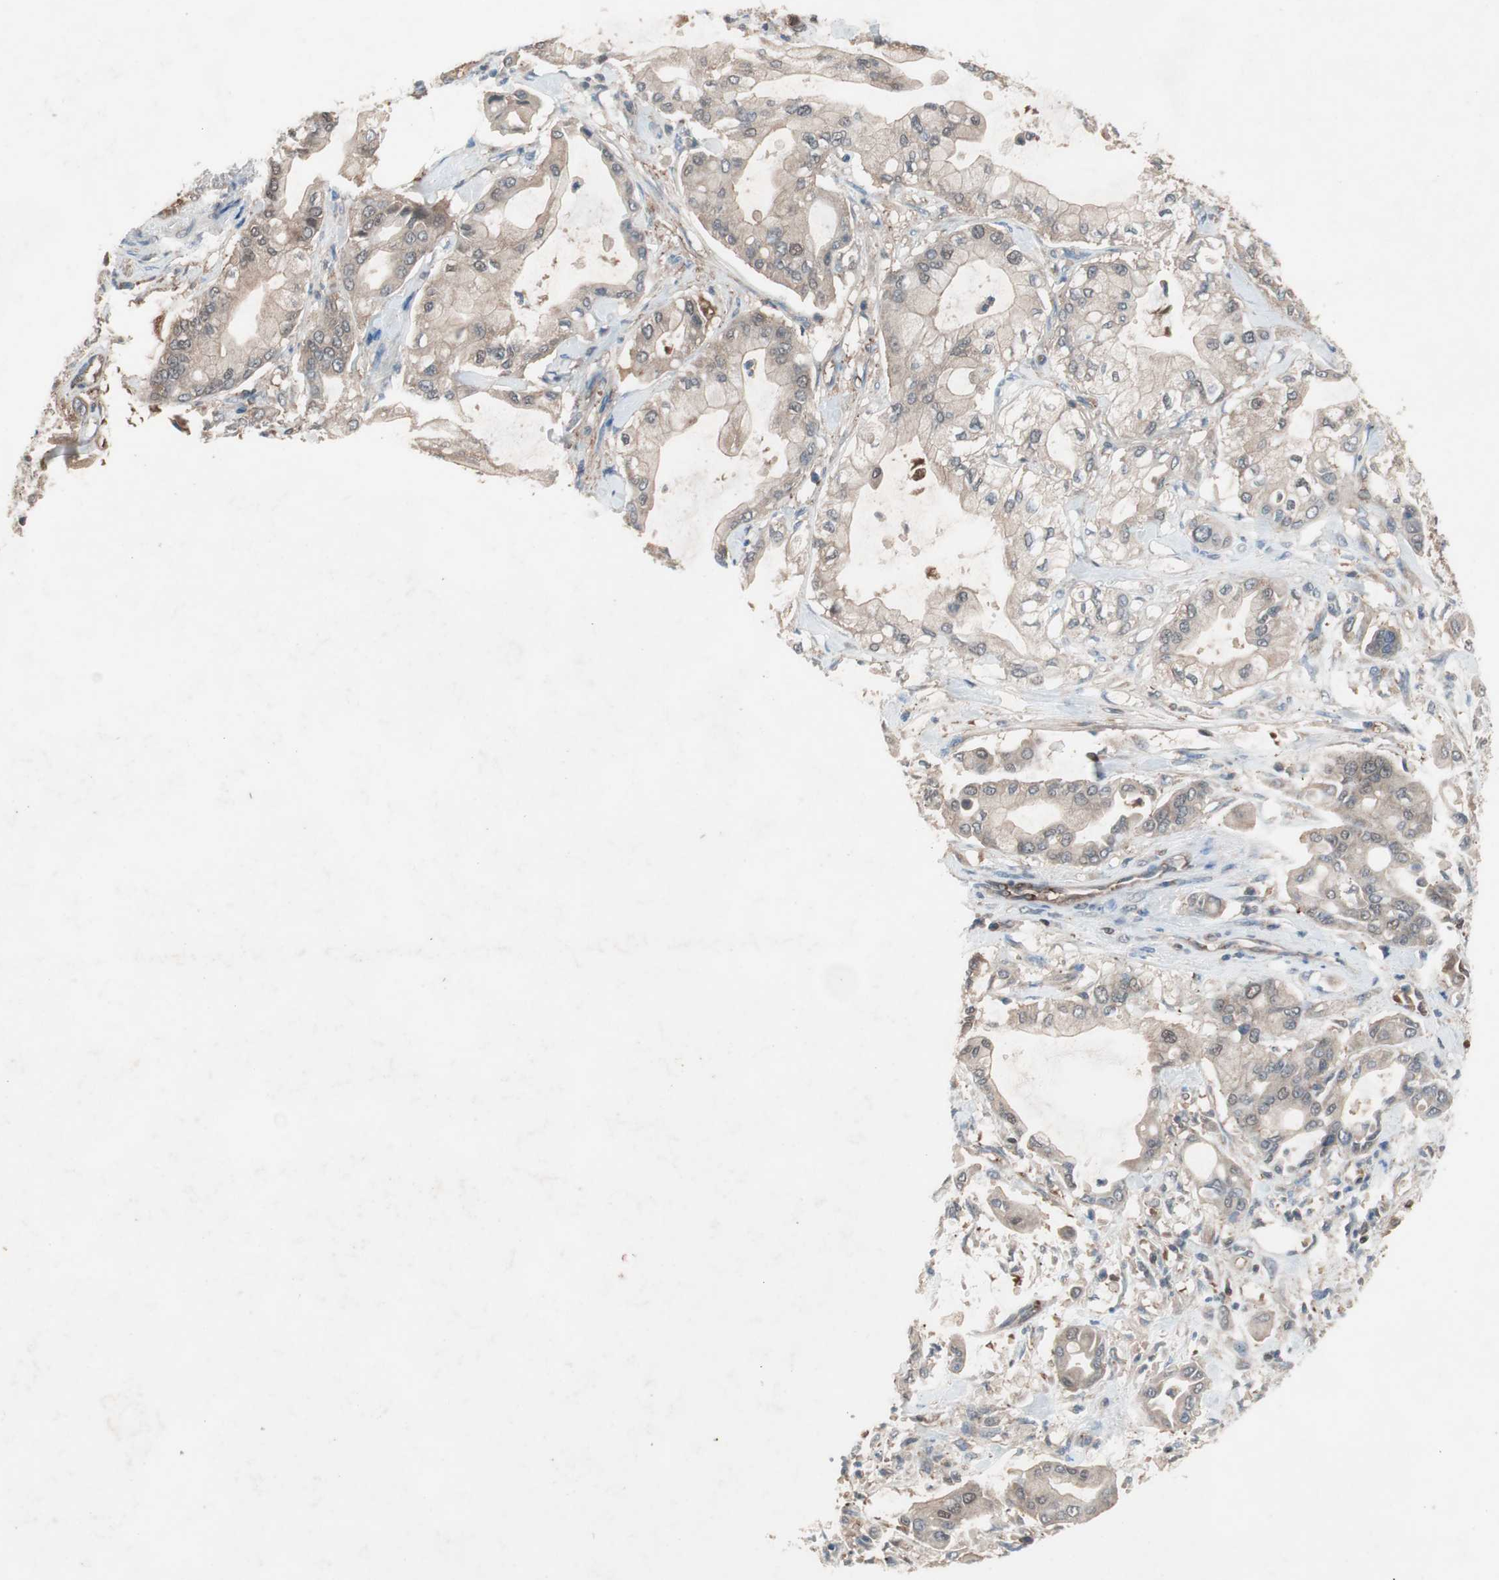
{"staining": {"intensity": "negative", "quantity": "none", "location": "none"}, "tissue": "pancreatic cancer", "cell_type": "Tumor cells", "image_type": "cancer", "snomed": [{"axis": "morphology", "description": "Adenocarcinoma, NOS"}, {"axis": "morphology", "description": "Adenocarcinoma, metastatic, NOS"}, {"axis": "topography", "description": "Lymph node"}, {"axis": "topography", "description": "Pancreas"}, {"axis": "topography", "description": "Duodenum"}], "caption": "Tumor cells show no significant protein staining in pancreatic cancer (adenocarcinoma).", "gene": "GALT", "patient": {"sex": "female", "age": 64}}